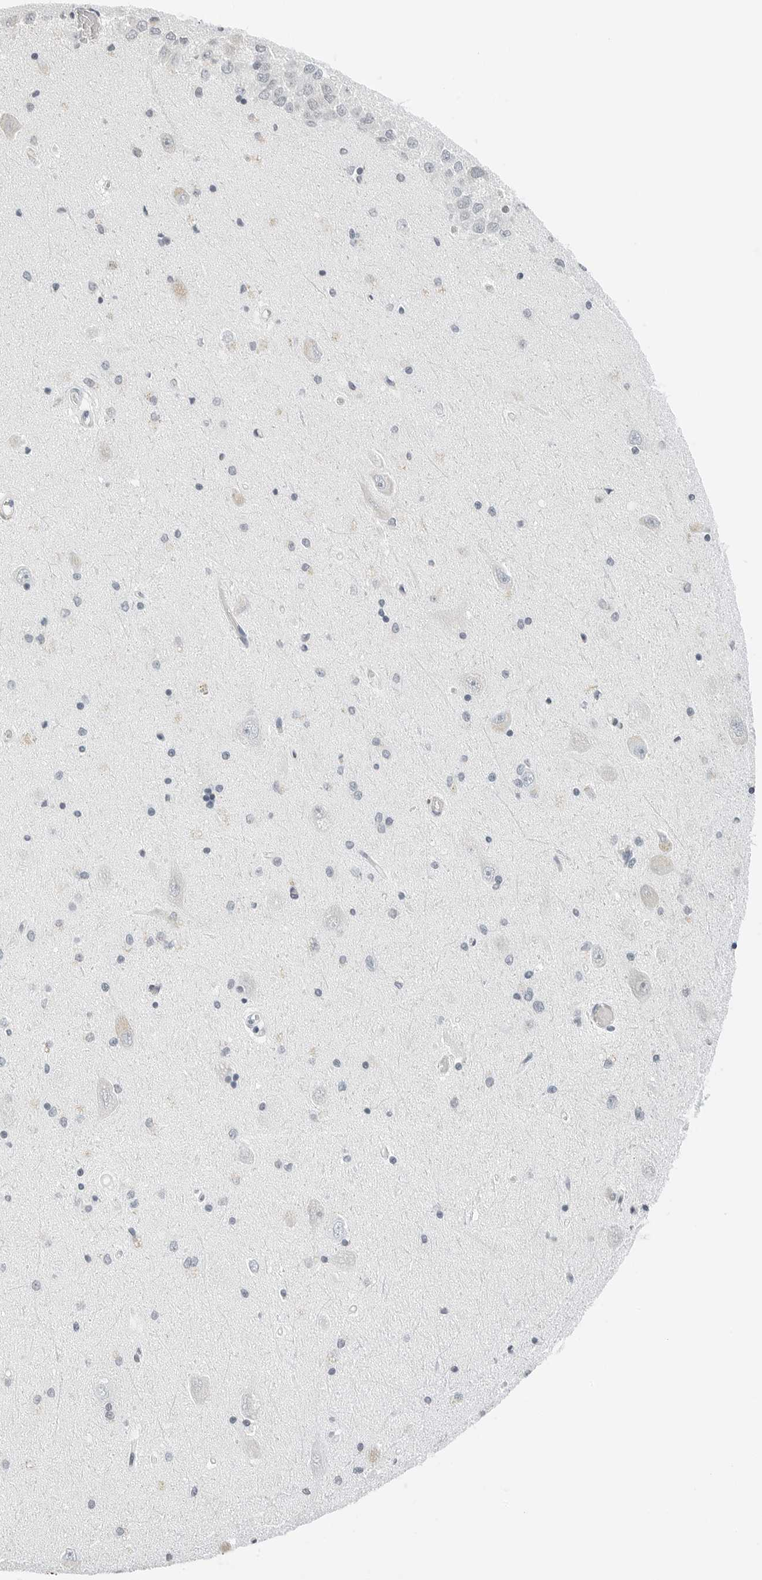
{"staining": {"intensity": "negative", "quantity": "none", "location": "none"}, "tissue": "hippocampus", "cell_type": "Glial cells", "image_type": "normal", "snomed": [{"axis": "morphology", "description": "Normal tissue, NOS"}, {"axis": "topography", "description": "Hippocampus"}], "caption": "DAB immunohistochemical staining of normal human hippocampus displays no significant positivity in glial cells.", "gene": "P4HA2", "patient": {"sex": "male", "age": 45}}